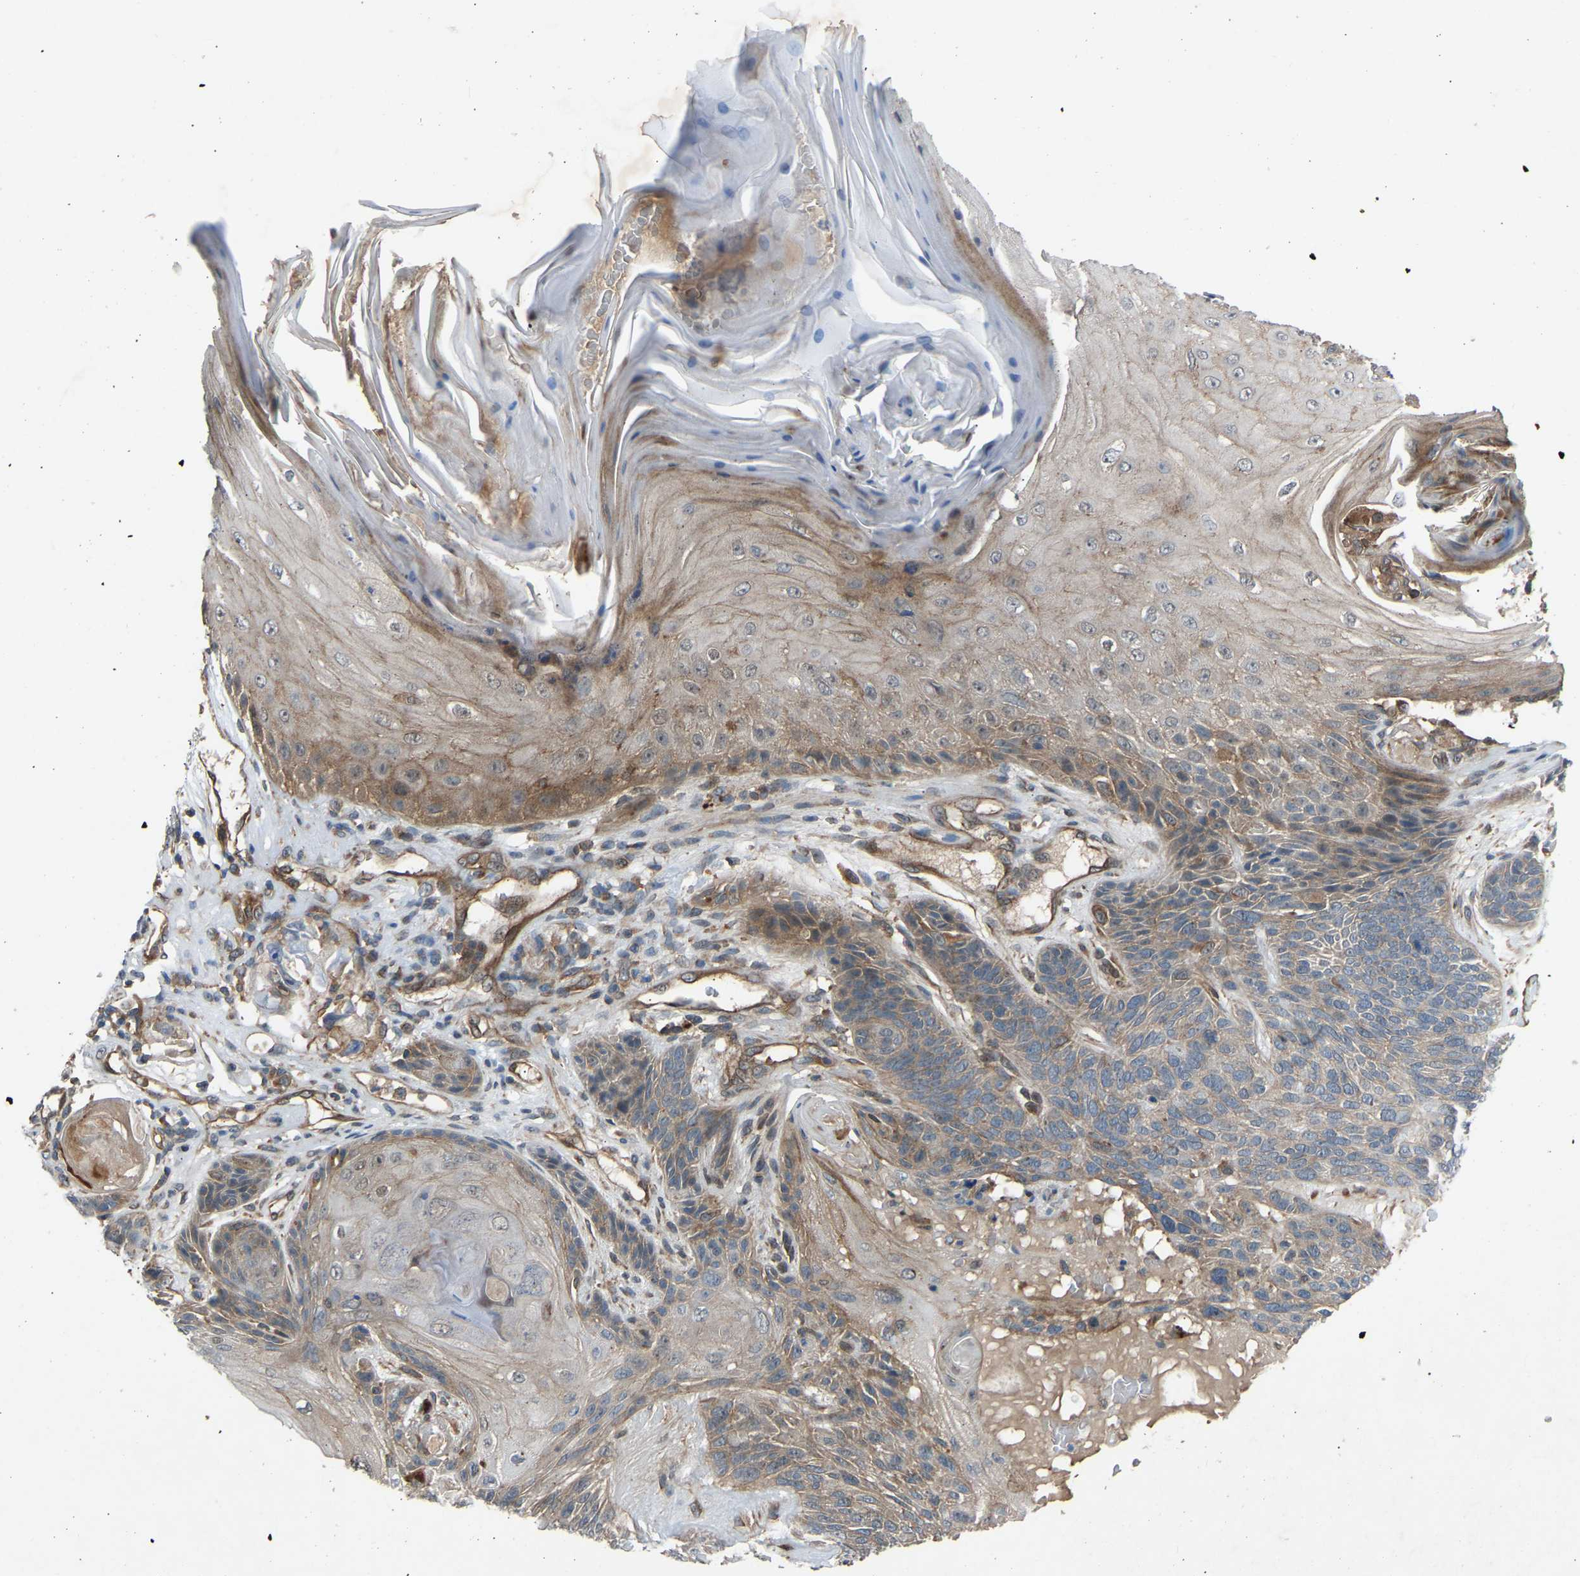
{"staining": {"intensity": "weak", "quantity": ">75%", "location": "cytoplasmic/membranous"}, "tissue": "skin cancer", "cell_type": "Tumor cells", "image_type": "cancer", "snomed": [{"axis": "morphology", "description": "Basal cell carcinoma"}, {"axis": "topography", "description": "Skin"}], "caption": "Brown immunohistochemical staining in human skin cancer (basal cell carcinoma) exhibits weak cytoplasmic/membranous positivity in about >75% of tumor cells.", "gene": "GAS2L1", "patient": {"sex": "male", "age": 55}}